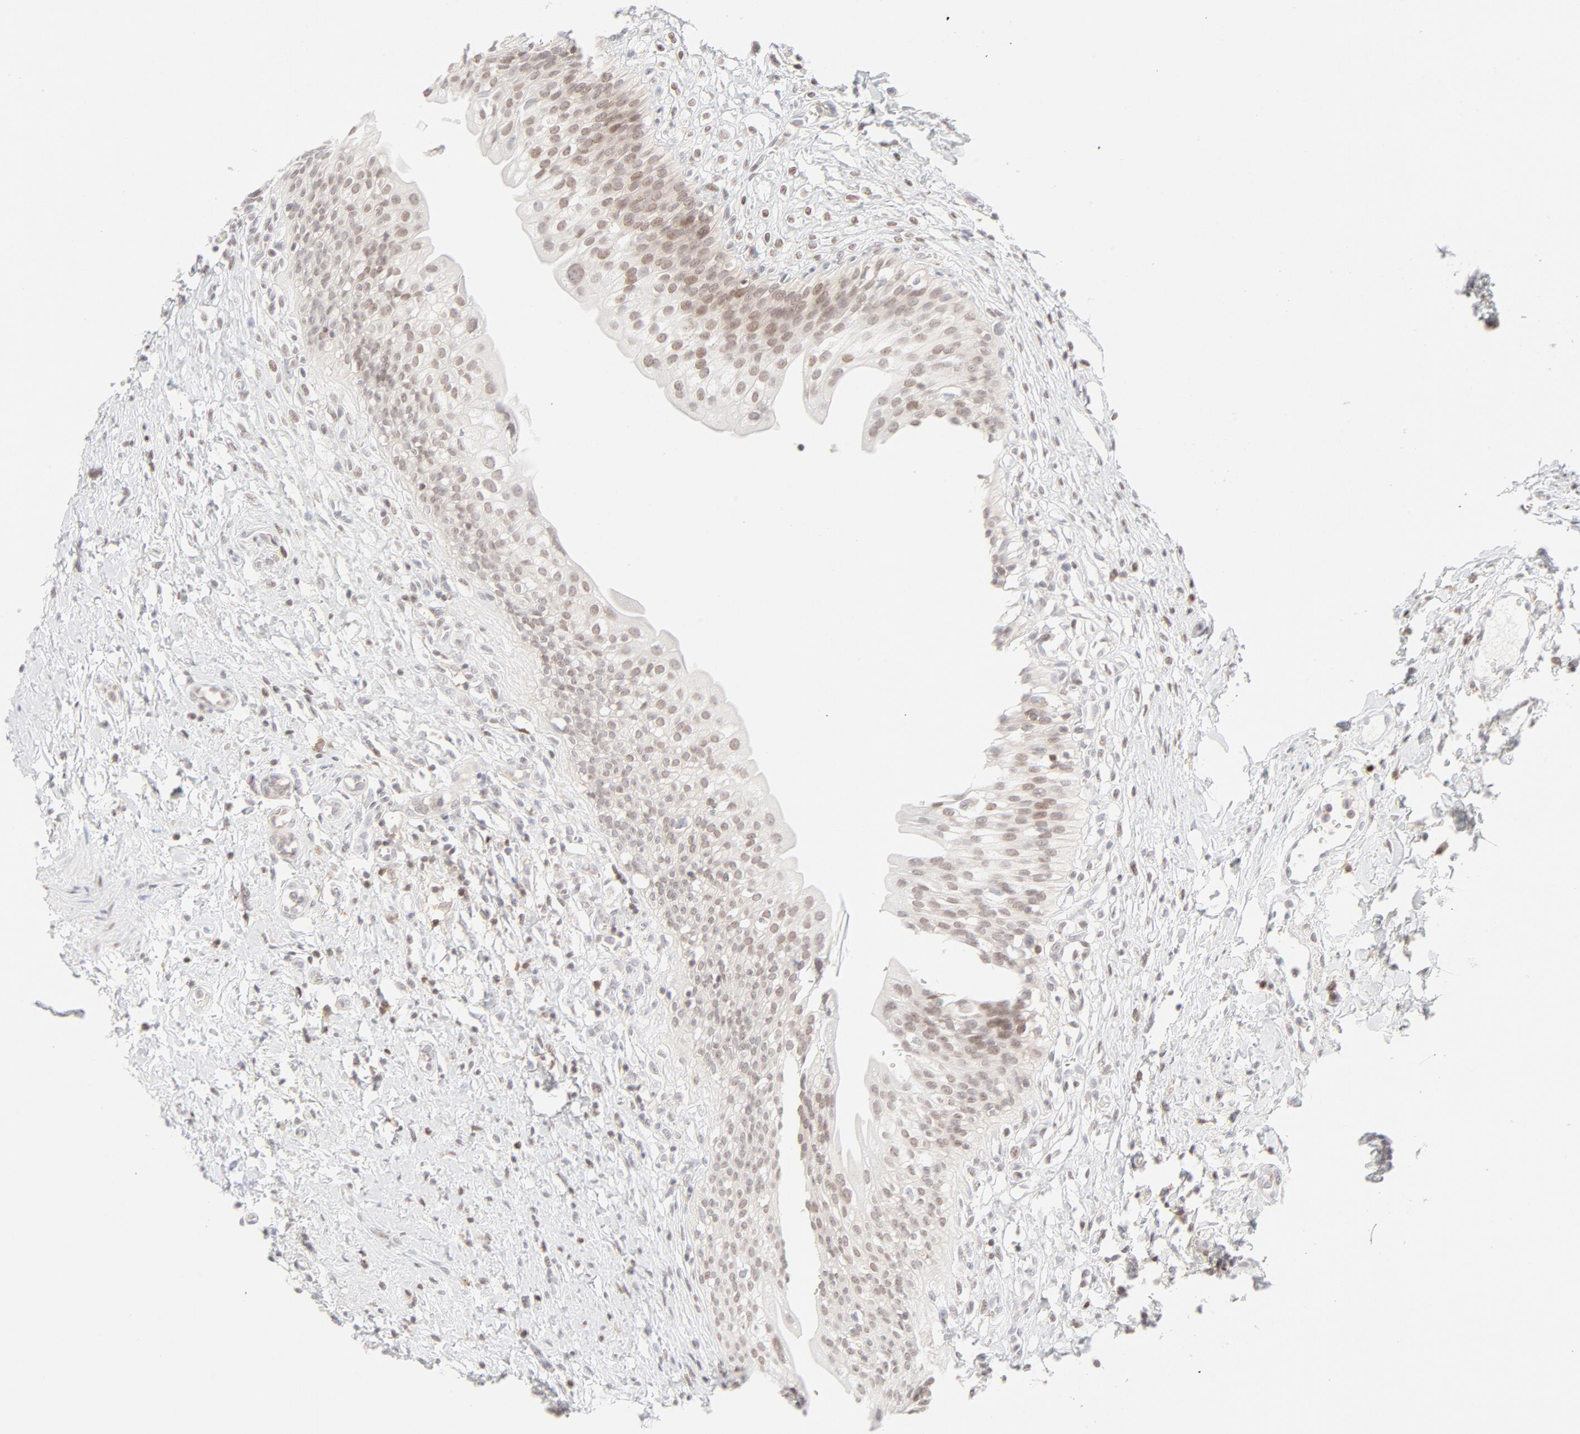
{"staining": {"intensity": "moderate", "quantity": ">75%", "location": "cytoplasmic/membranous"}, "tissue": "urinary bladder", "cell_type": "Urothelial cells", "image_type": "normal", "snomed": [{"axis": "morphology", "description": "Normal tissue, NOS"}, {"axis": "topography", "description": "Urinary bladder"}], "caption": "Immunohistochemistry histopathology image of normal urinary bladder: human urinary bladder stained using immunohistochemistry (IHC) displays medium levels of moderate protein expression localized specifically in the cytoplasmic/membranous of urothelial cells, appearing as a cytoplasmic/membranous brown color.", "gene": "PRKCB", "patient": {"sex": "female", "age": 80}}